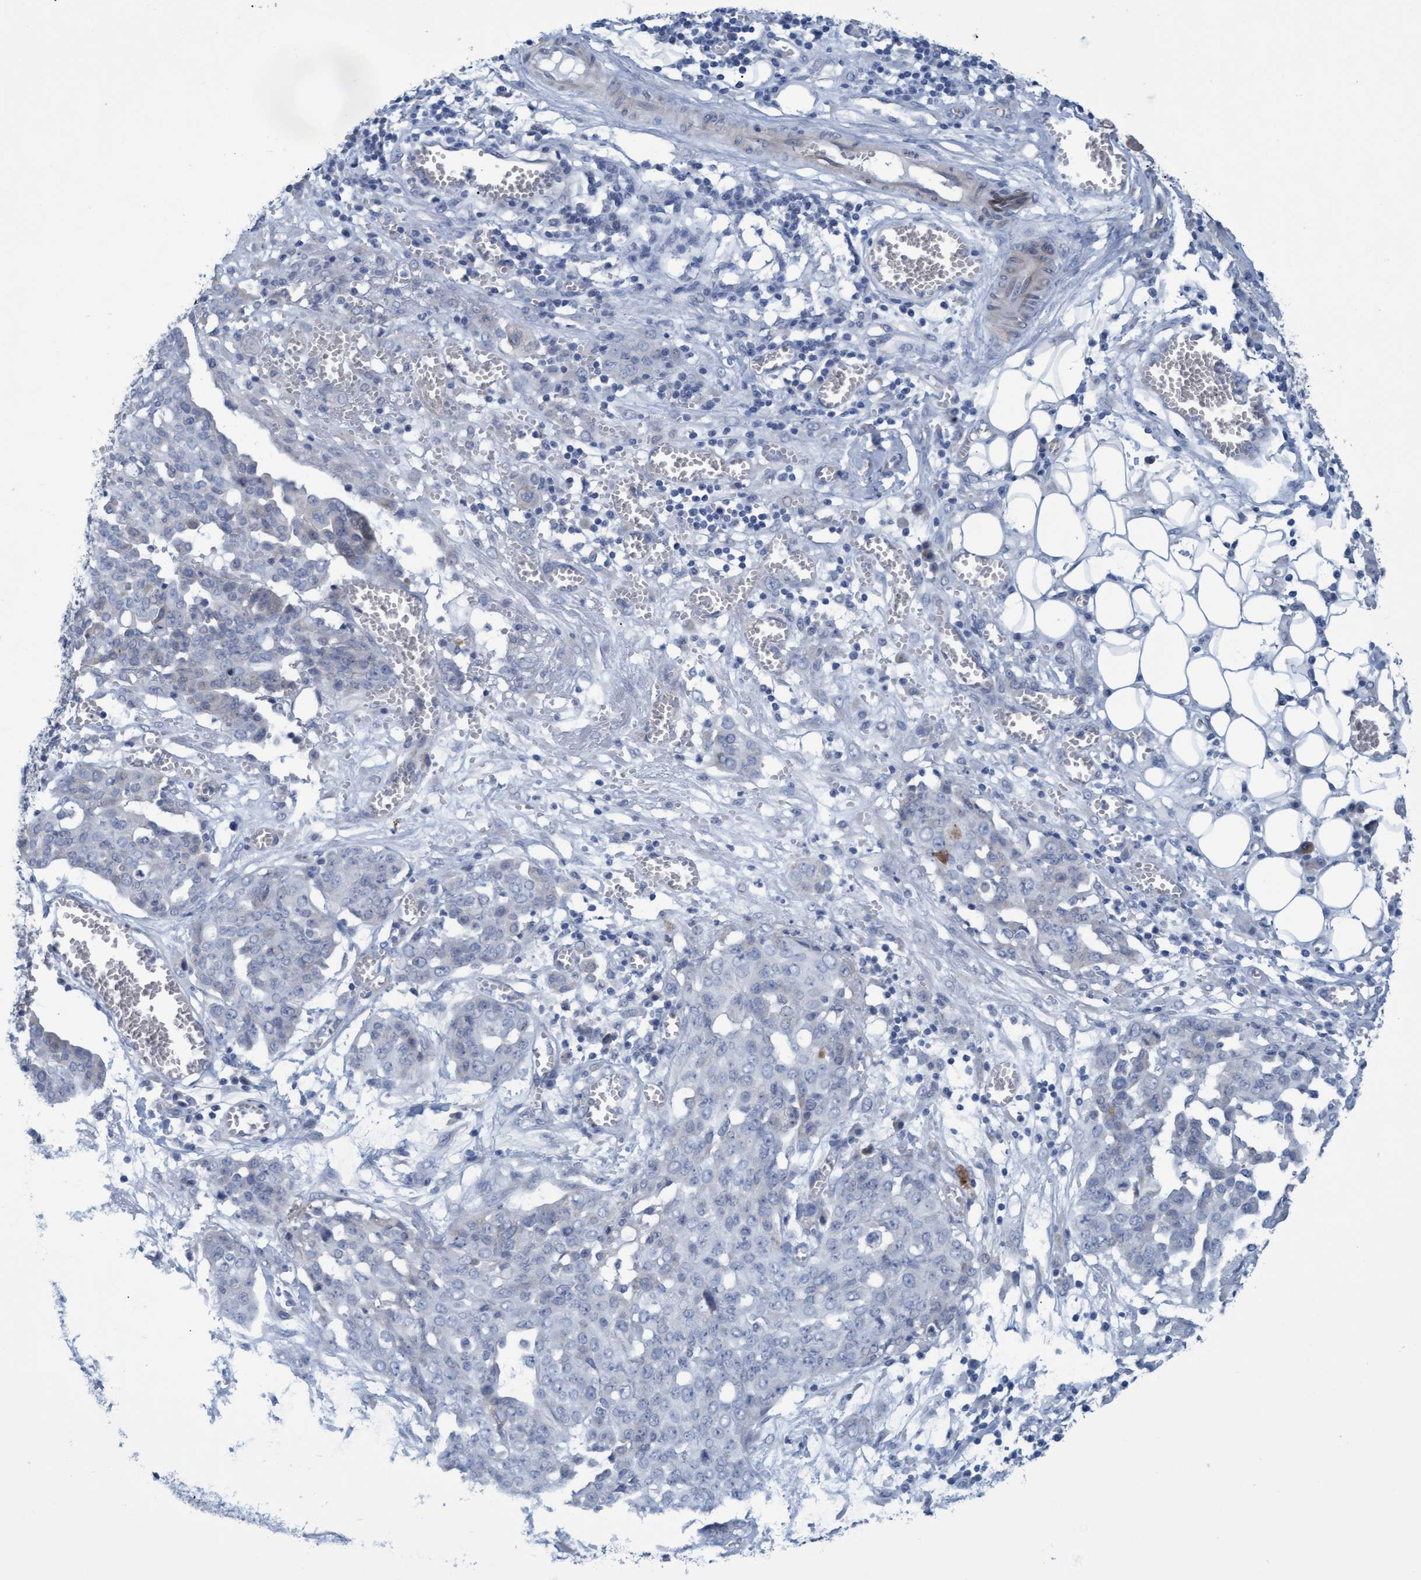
{"staining": {"intensity": "negative", "quantity": "none", "location": "none"}, "tissue": "ovarian cancer", "cell_type": "Tumor cells", "image_type": "cancer", "snomed": [{"axis": "morphology", "description": "Cystadenocarcinoma, serous, NOS"}, {"axis": "topography", "description": "Soft tissue"}, {"axis": "topography", "description": "Ovary"}], "caption": "This micrograph is of ovarian serous cystadenocarcinoma stained with immunohistochemistry to label a protein in brown with the nuclei are counter-stained blue. There is no expression in tumor cells.", "gene": "SSTR3", "patient": {"sex": "female", "age": 57}}